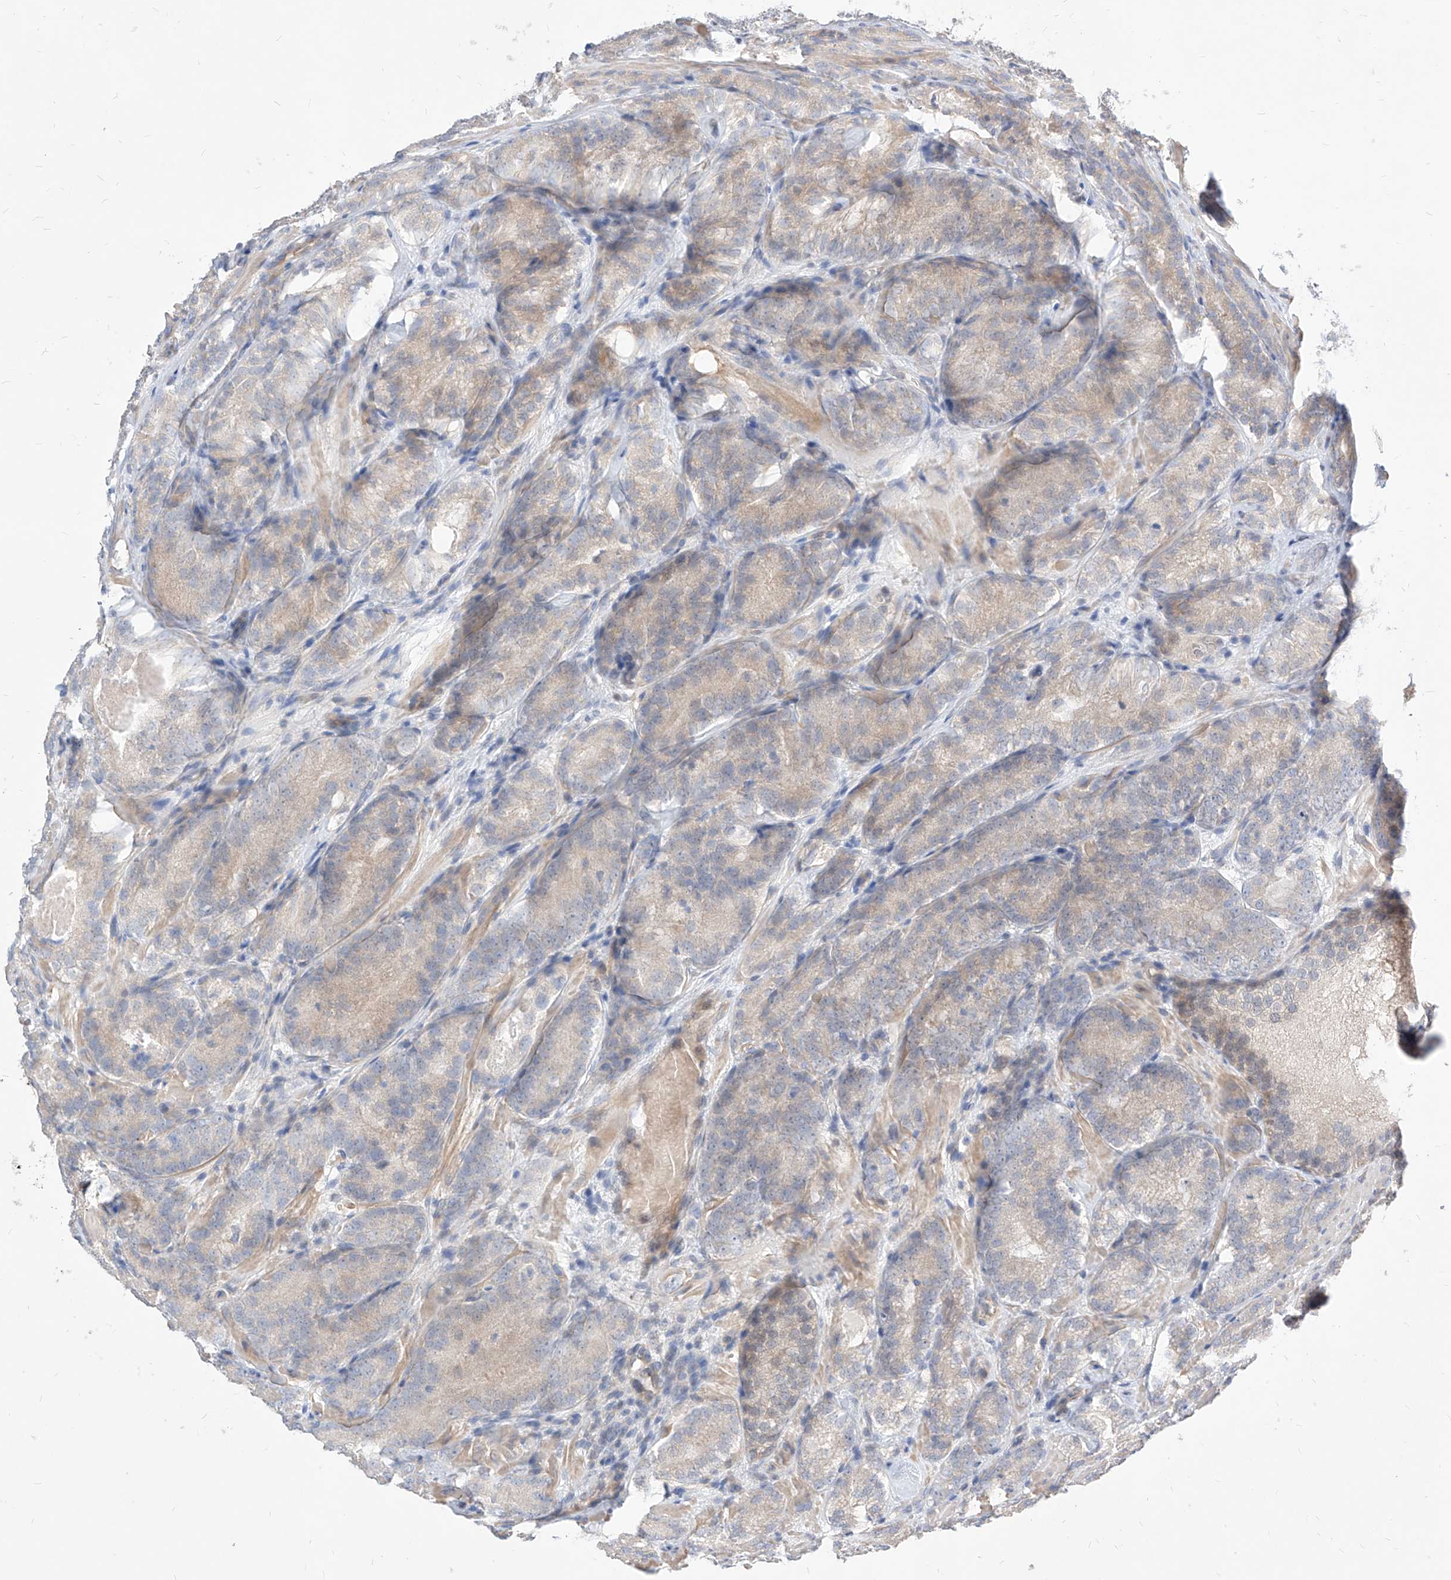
{"staining": {"intensity": "negative", "quantity": "none", "location": "none"}, "tissue": "prostate cancer", "cell_type": "Tumor cells", "image_type": "cancer", "snomed": [{"axis": "morphology", "description": "Adenocarcinoma, High grade"}, {"axis": "topography", "description": "Prostate"}], "caption": "This is an immunohistochemistry (IHC) histopathology image of human prostate cancer. There is no staining in tumor cells.", "gene": "TSNAX", "patient": {"sex": "male", "age": 57}}